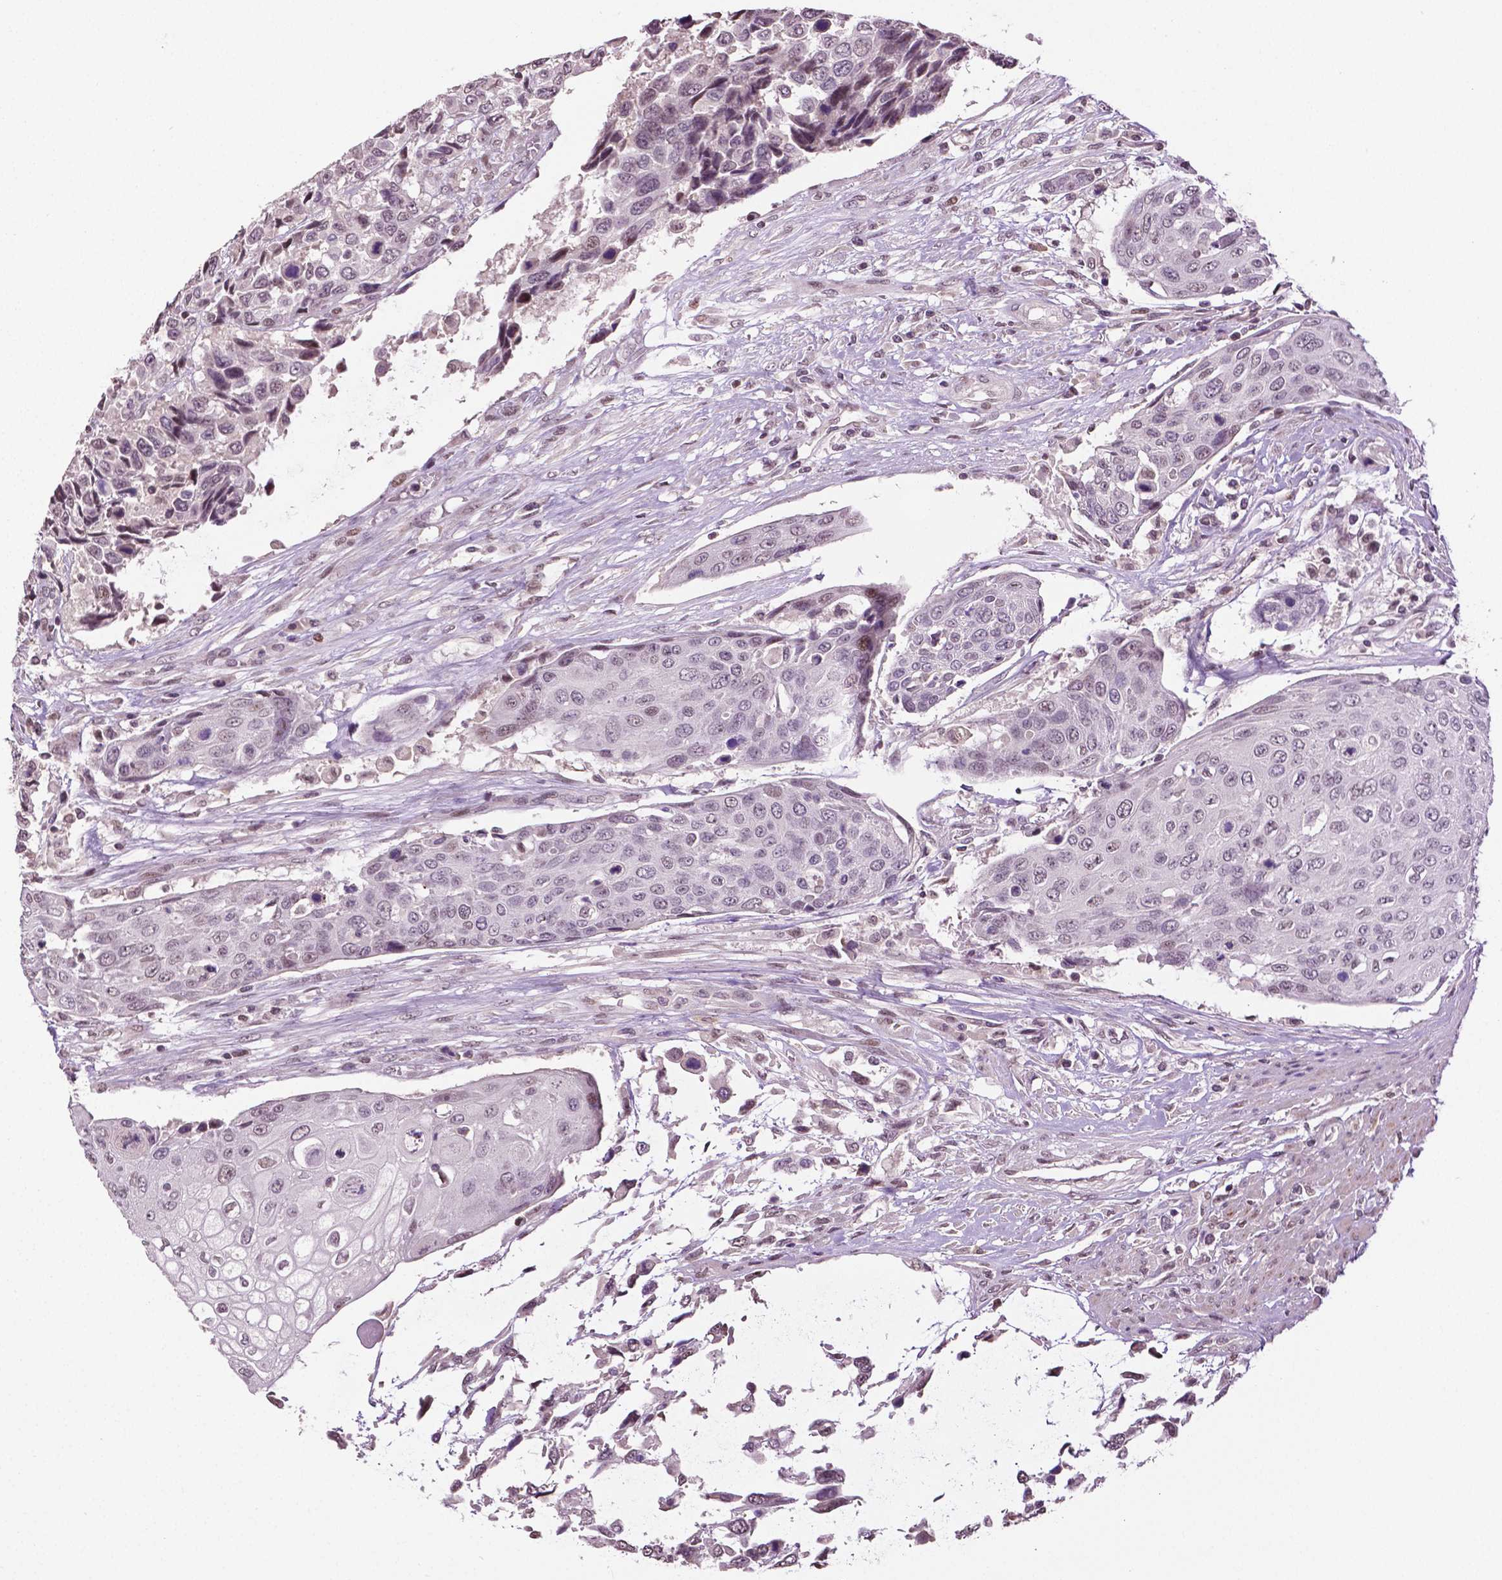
{"staining": {"intensity": "negative", "quantity": "none", "location": "none"}, "tissue": "urothelial cancer", "cell_type": "Tumor cells", "image_type": "cancer", "snomed": [{"axis": "morphology", "description": "Urothelial carcinoma, High grade"}, {"axis": "topography", "description": "Urinary bladder"}], "caption": "Human urothelial carcinoma (high-grade) stained for a protein using IHC demonstrates no staining in tumor cells.", "gene": "DLX5", "patient": {"sex": "female", "age": 70}}